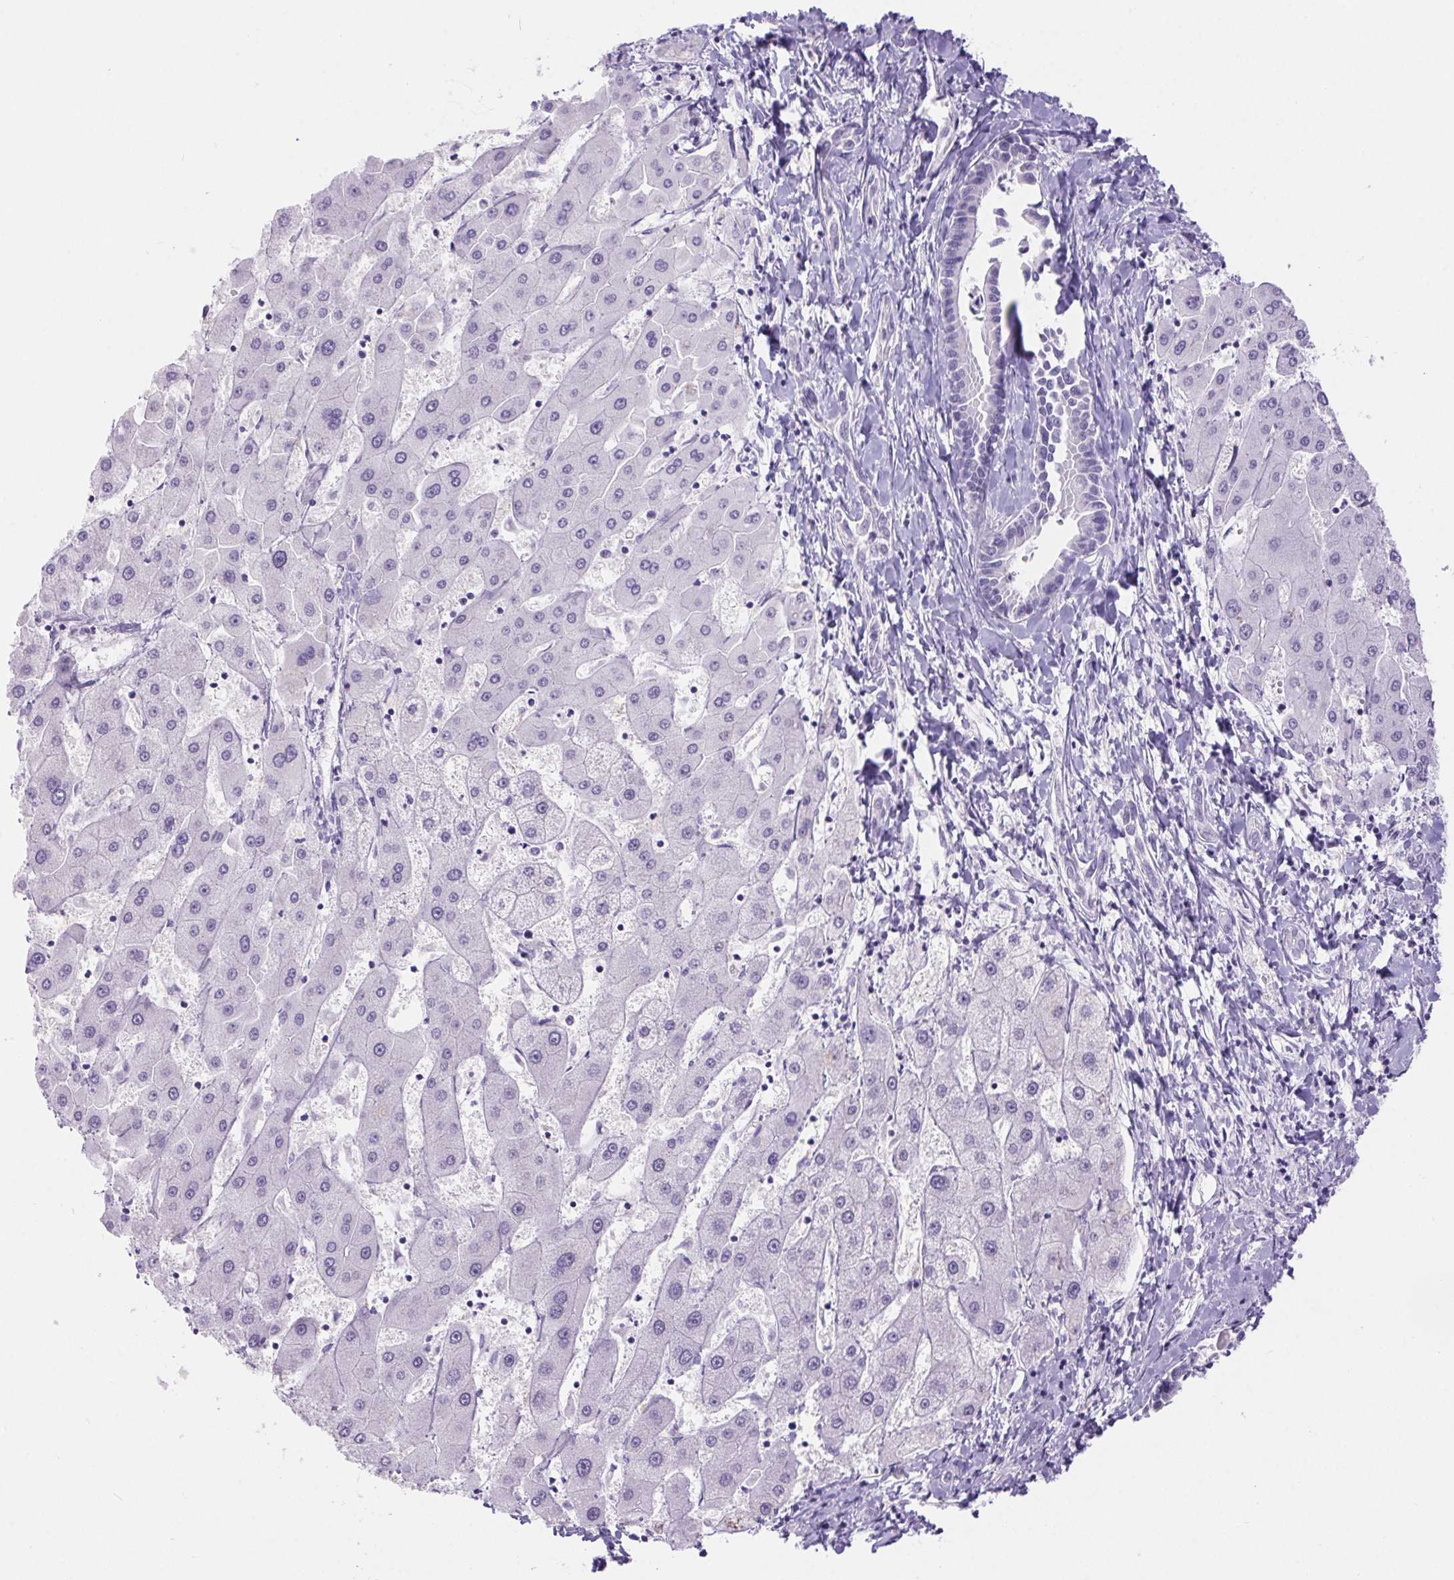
{"staining": {"intensity": "negative", "quantity": "none", "location": "none"}, "tissue": "liver cancer", "cell_type": "Tumor cells", "image_type": "cancer", "snomed": [{"axis": "morphology", "description": "Cholangiocarcinoma"}, {"axis": "topography", "description": "Liver"}], "caption": "Histopathology image shows no protein staining in tumor cells of liver cancer tissue.", "gene": "ERP27", "patient": {"sex": "male", "age": 66}}